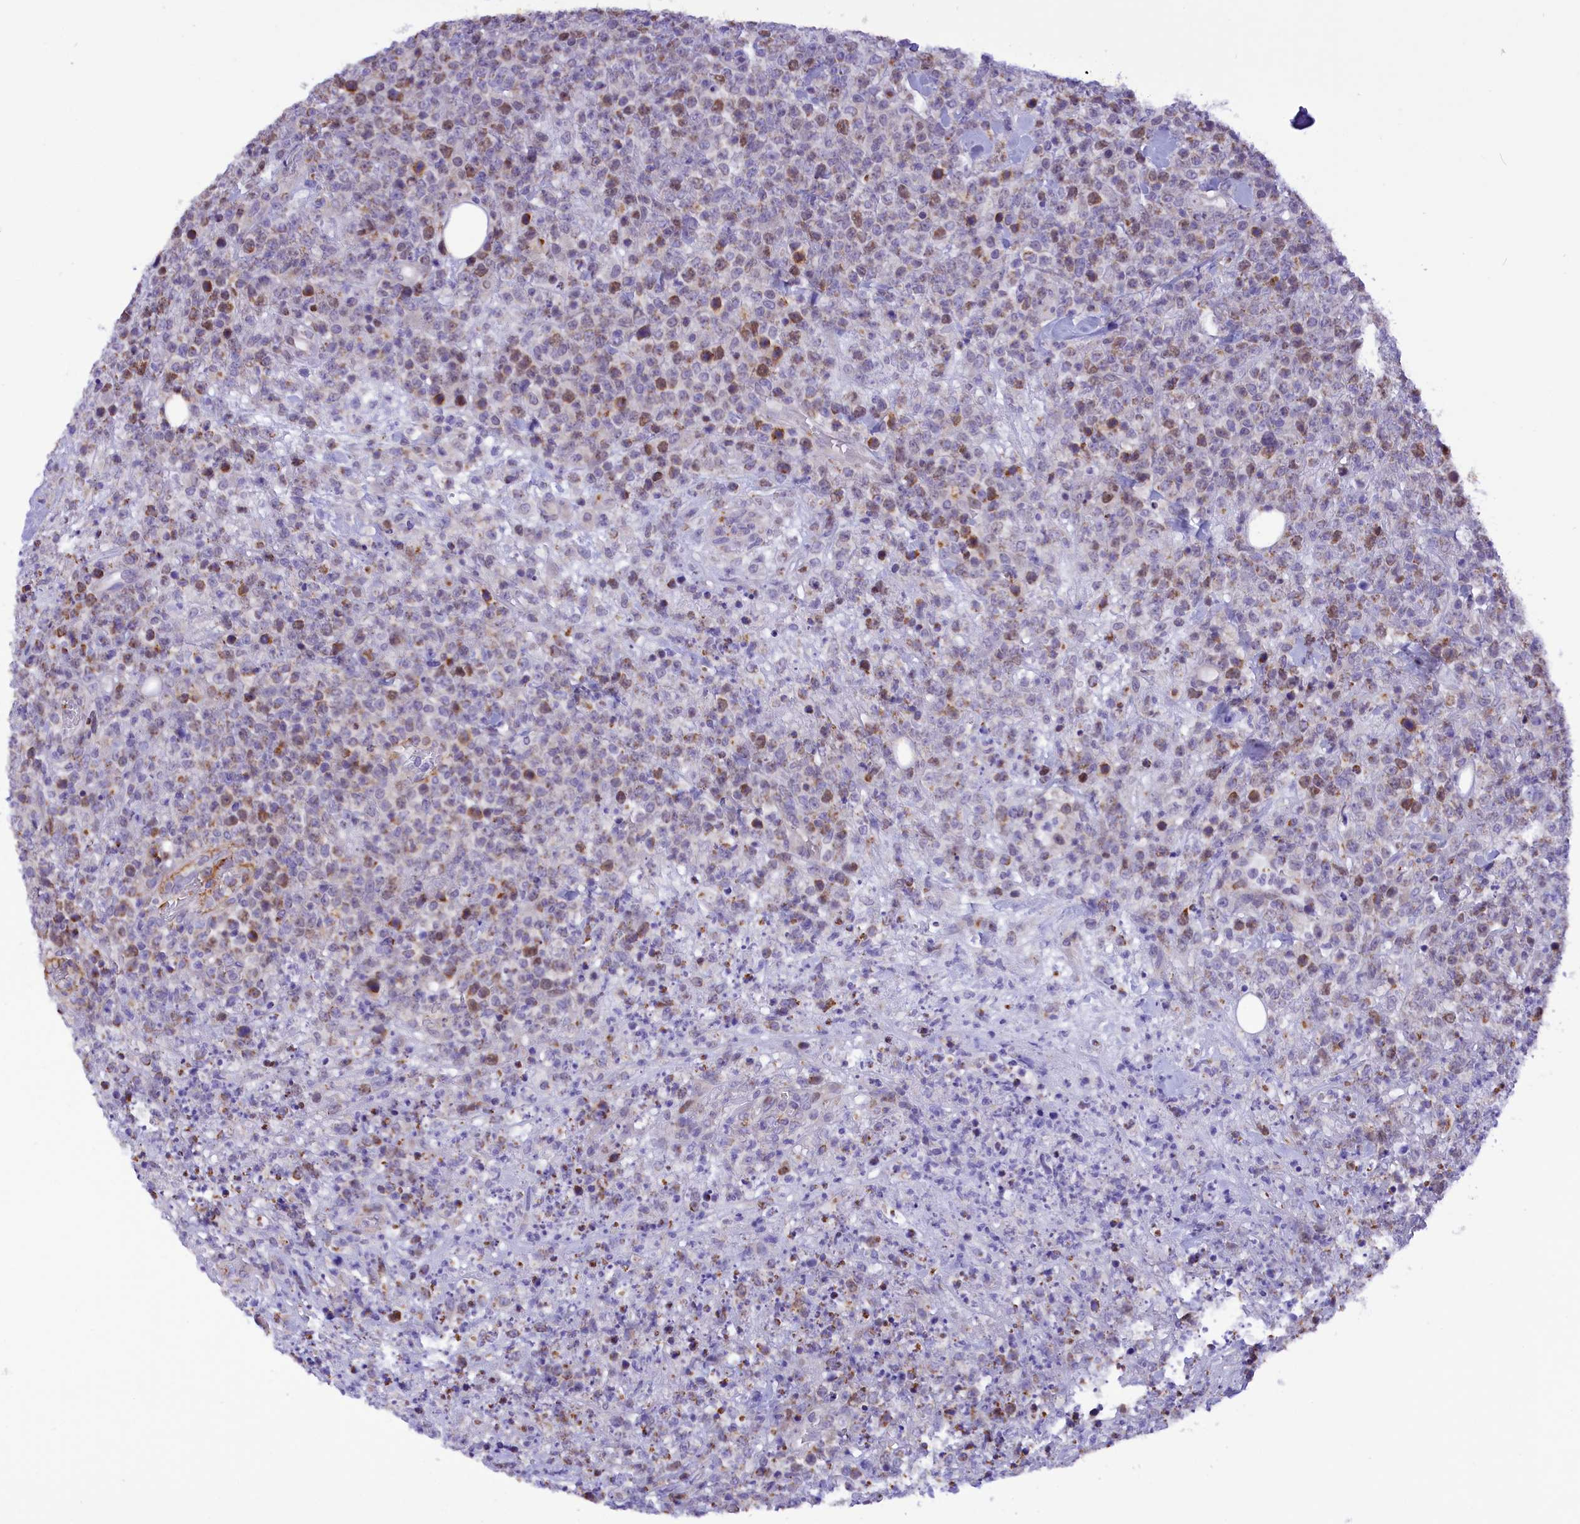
{"staining": {"intensity": "moderate", "quantity": "<25%", "location": "cytoplasmic/membranous"}, "tissue": "lymphoma", "cell_type": "Tumor cells", "image_type": "cancer", "snomed": [{"axis": "morphology", "description": "Malignant lymphoma, non-Hodgkin's type, High grade"}, {"axis": "topography", "description": "Colon"}], "caption": "Protein staining of lymphoma tissue shows moderate cytoplasmic/membranous expression in approximately <25% of tumor cells.", "gene": "PKIA", "patient": {"sex": "female", "age": 53}}